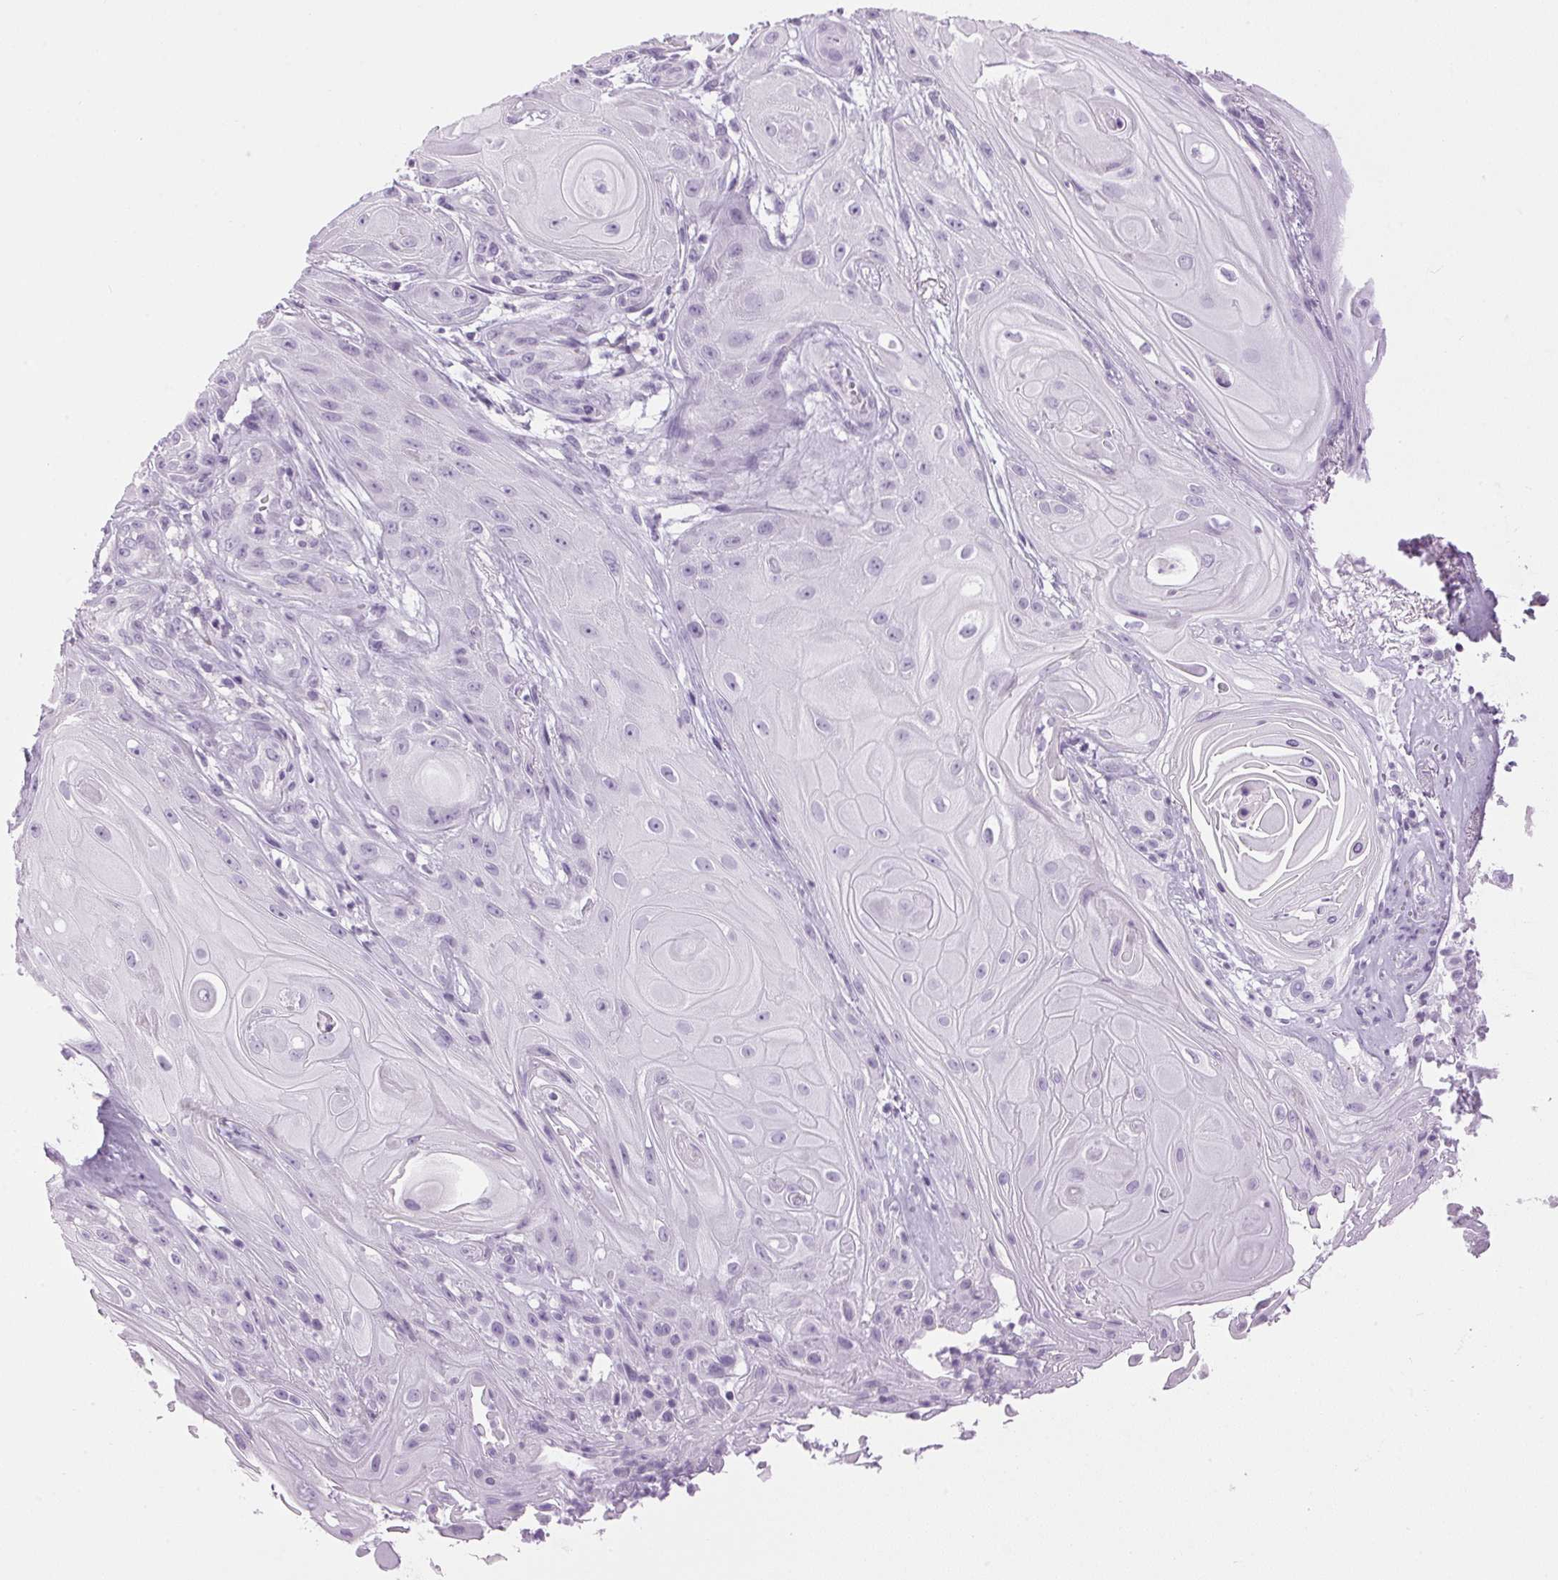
{"staining": {"intensity": "negative", "quantity": "none", "location": "none"}, "tissue": "skin cancer", "cell_type": "Tumor cells", "image_type": "cancer", "snomed": [{"axis": "morphology", "description": "Squamous cell carcinoma, NOS"}, {"axis": "topography", "description": "Skin"}], "caption": "High power microscopy image of an immunohistochemistry (IHC) histopathology image of squamous cell carcinoma (skin), revealing no significant positivity in tumor cells.", "gene": "SP7", "patient": {"sex": "male", "age": 62}}